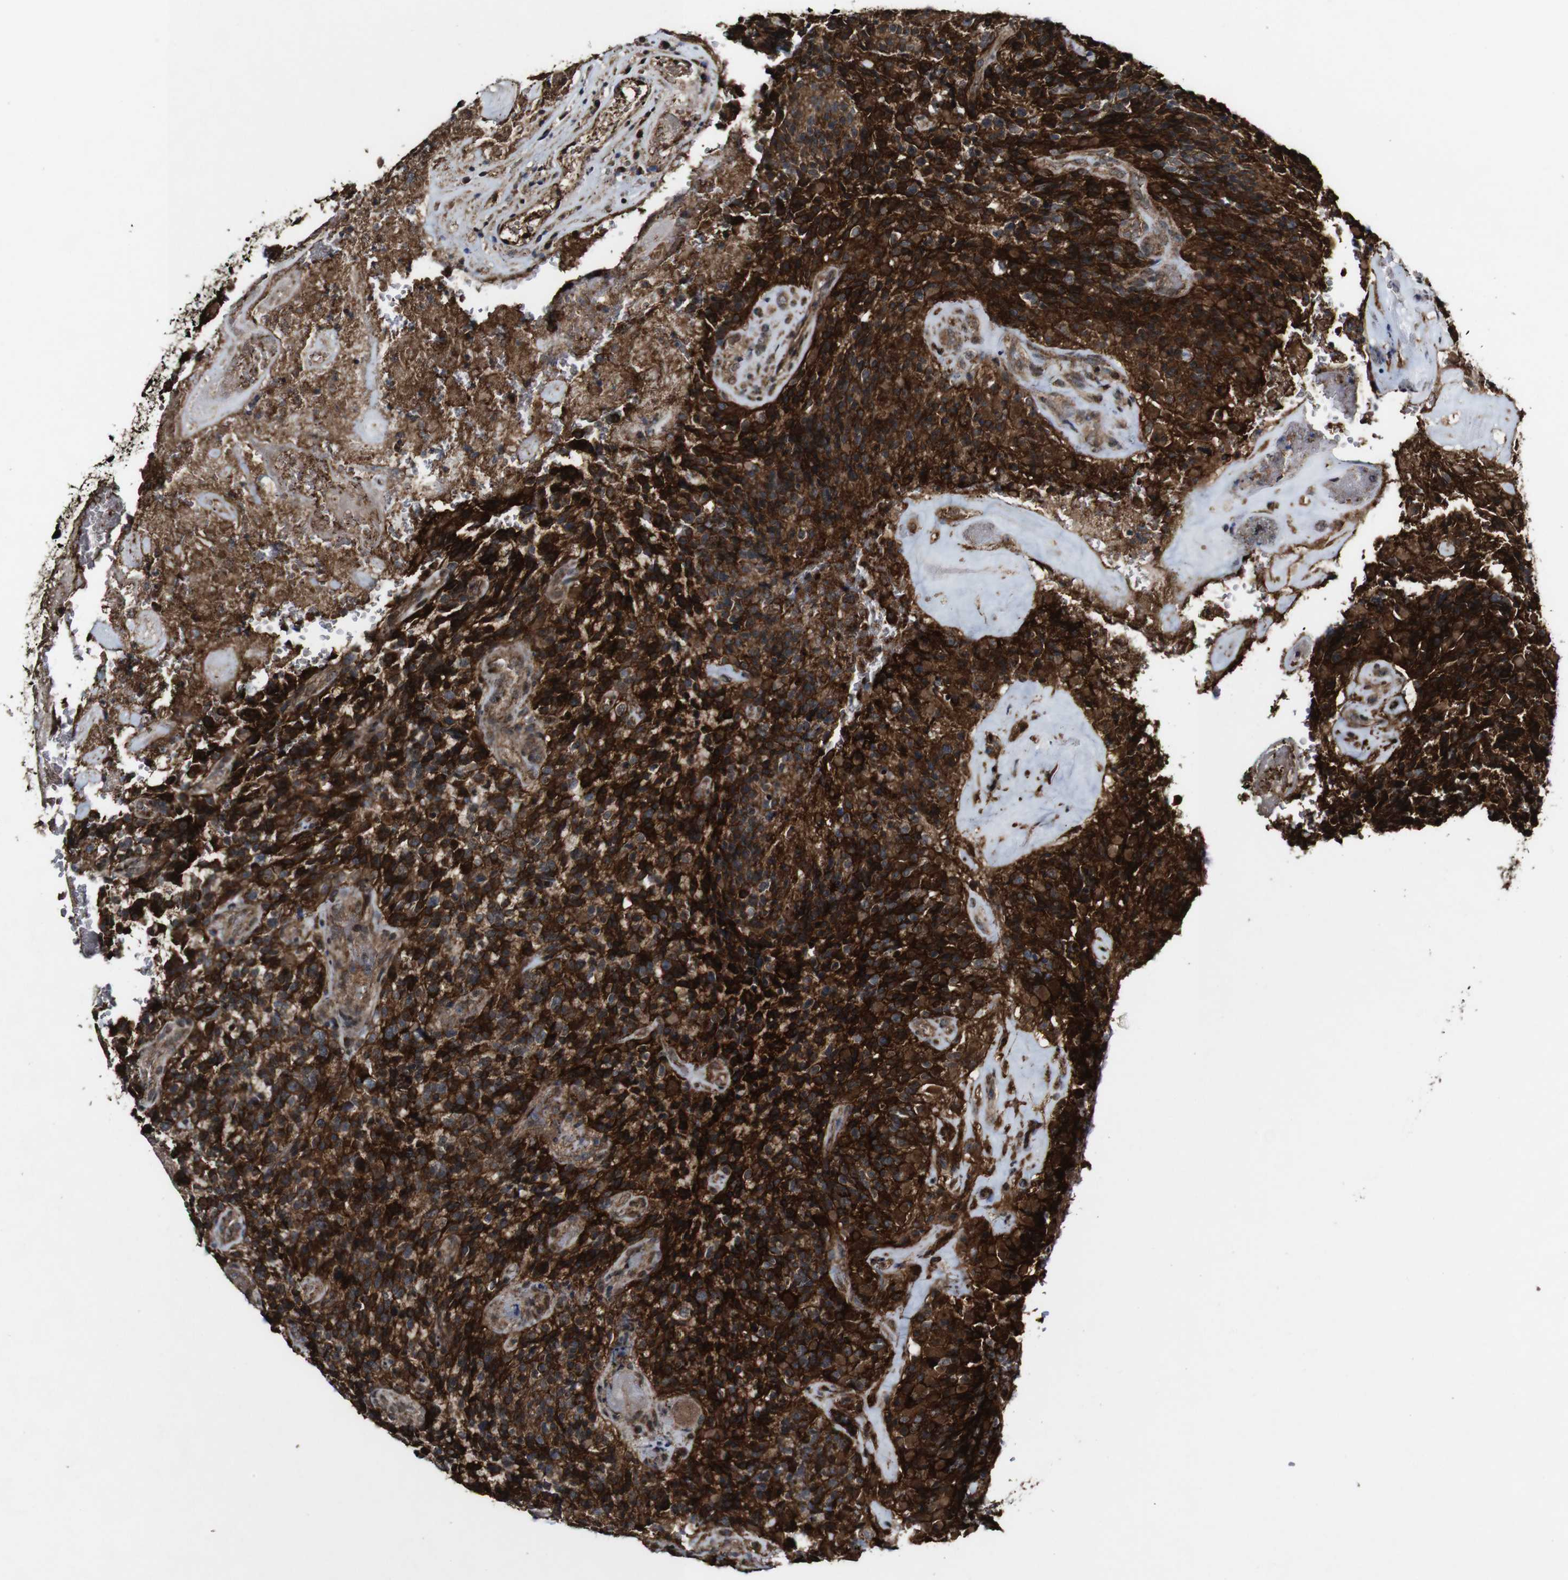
{"staining": {"intensity": "strong", "quantity": ">75%", "location": "cytoplasmic/membranous"}, "tissue": "glioma", "cell_type": "Tumor cells", "image_type": "cancer", "snomed": [{"axis": "morphology", "description": "Glioma, malignant, High grade"}, {"axis": "topography", "description": "Brain"}], "caption": "DAB immunohistochemical staining of human glioma demonstrates strong cytoplasmic/membranous protein positivity in approximately >75% of tumor cells.", "gene": "BTN3A3", "patient": {"sex": "male", "age": 71}}